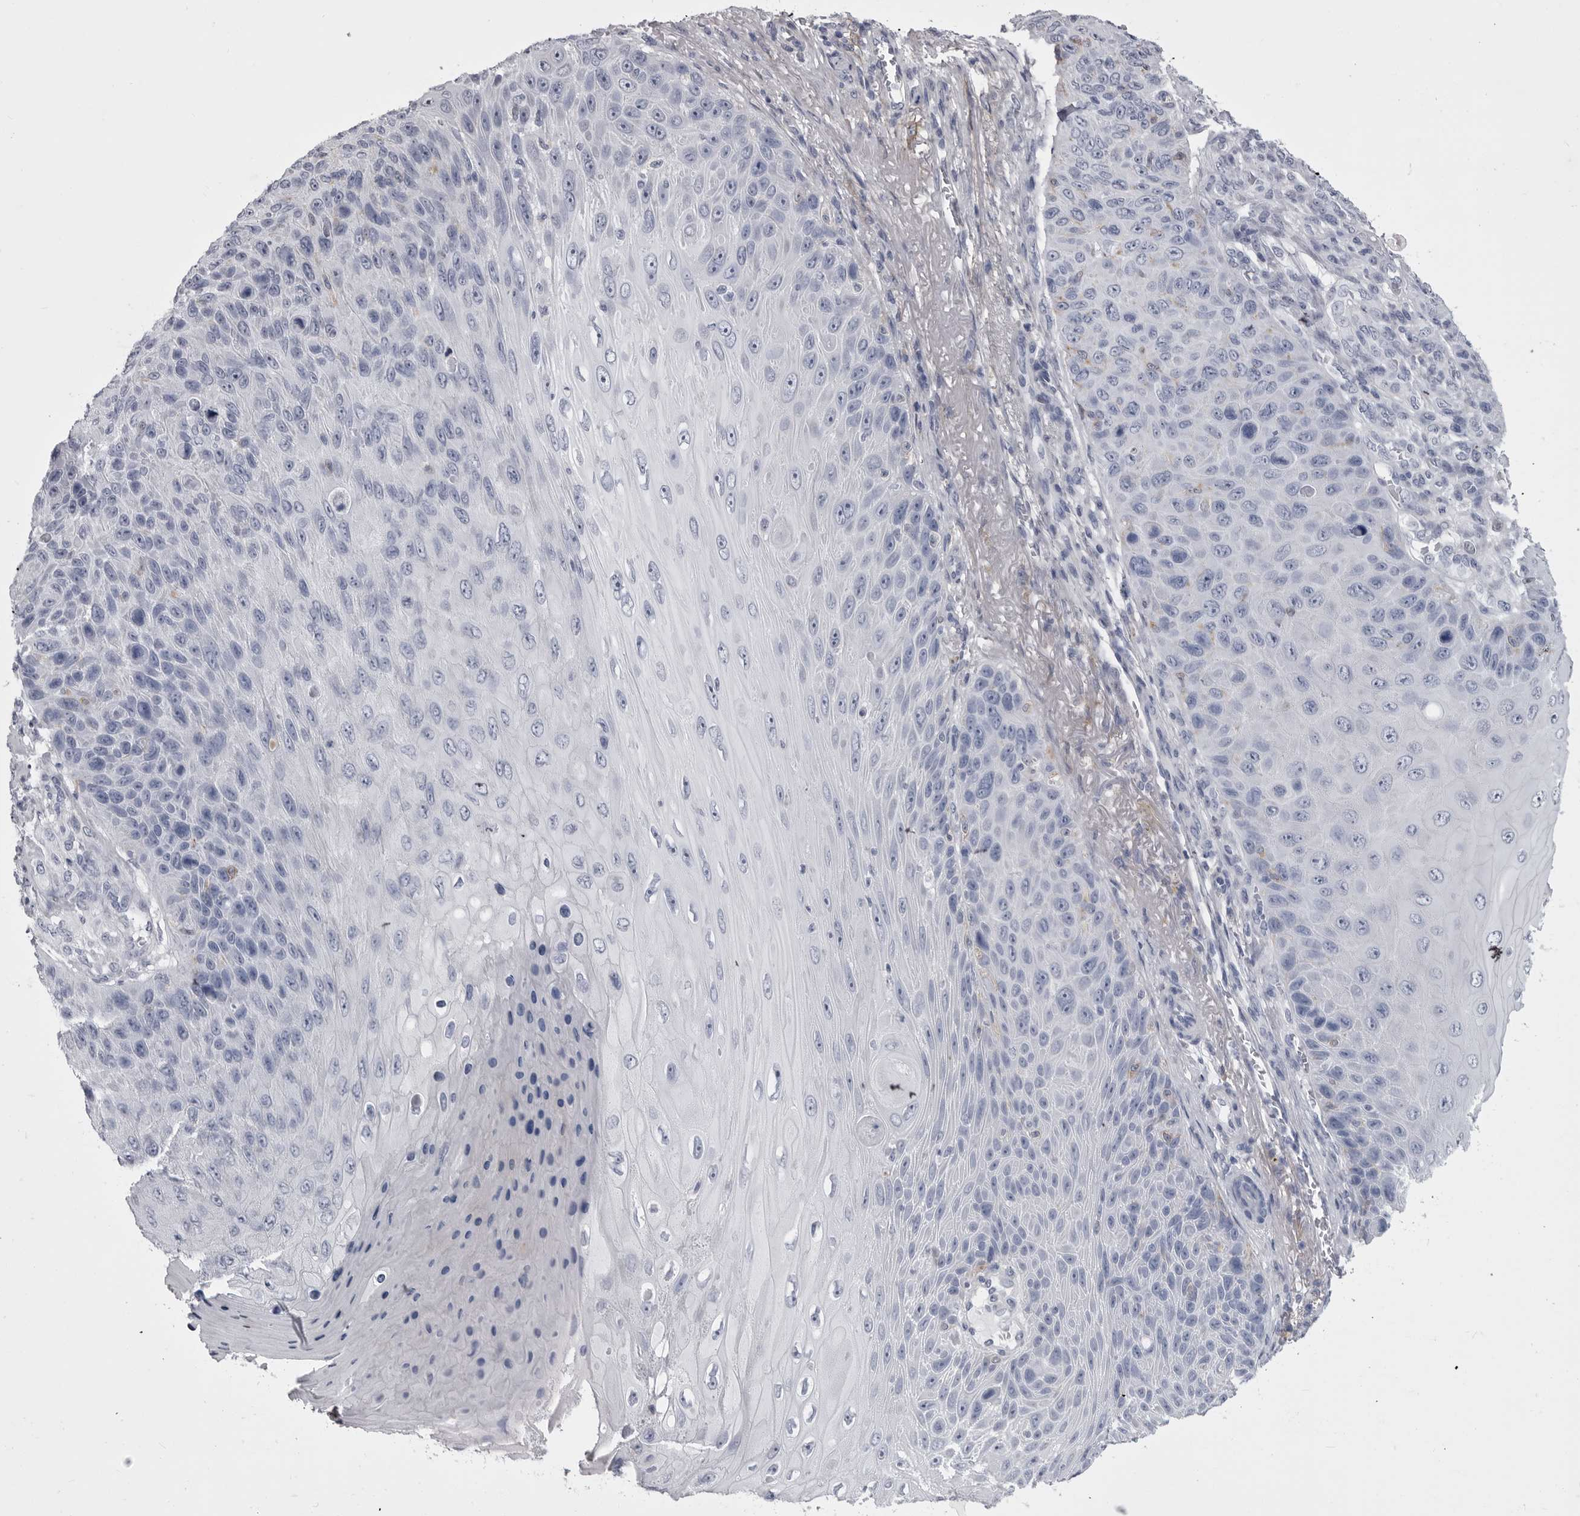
{"staining": {"intensity": "negative", "quantity": "none", "location": "none"}, "tissue": "skin cancer", "cell_type": "Tumor cells", "image_type": "cancer", "snomed": [{"axis": "morphology", "description": "Squamous cell carcinoma, NOS"}, {"axis": "topography", "description": "Skin"}], "caption": "The IHC photomicrograph has no significant staining in tumor cells of skin cancer (squamous cell carcinoma) tissue.", "gene": "ANK2", "patient": {"sex": "female", "age": 88}}